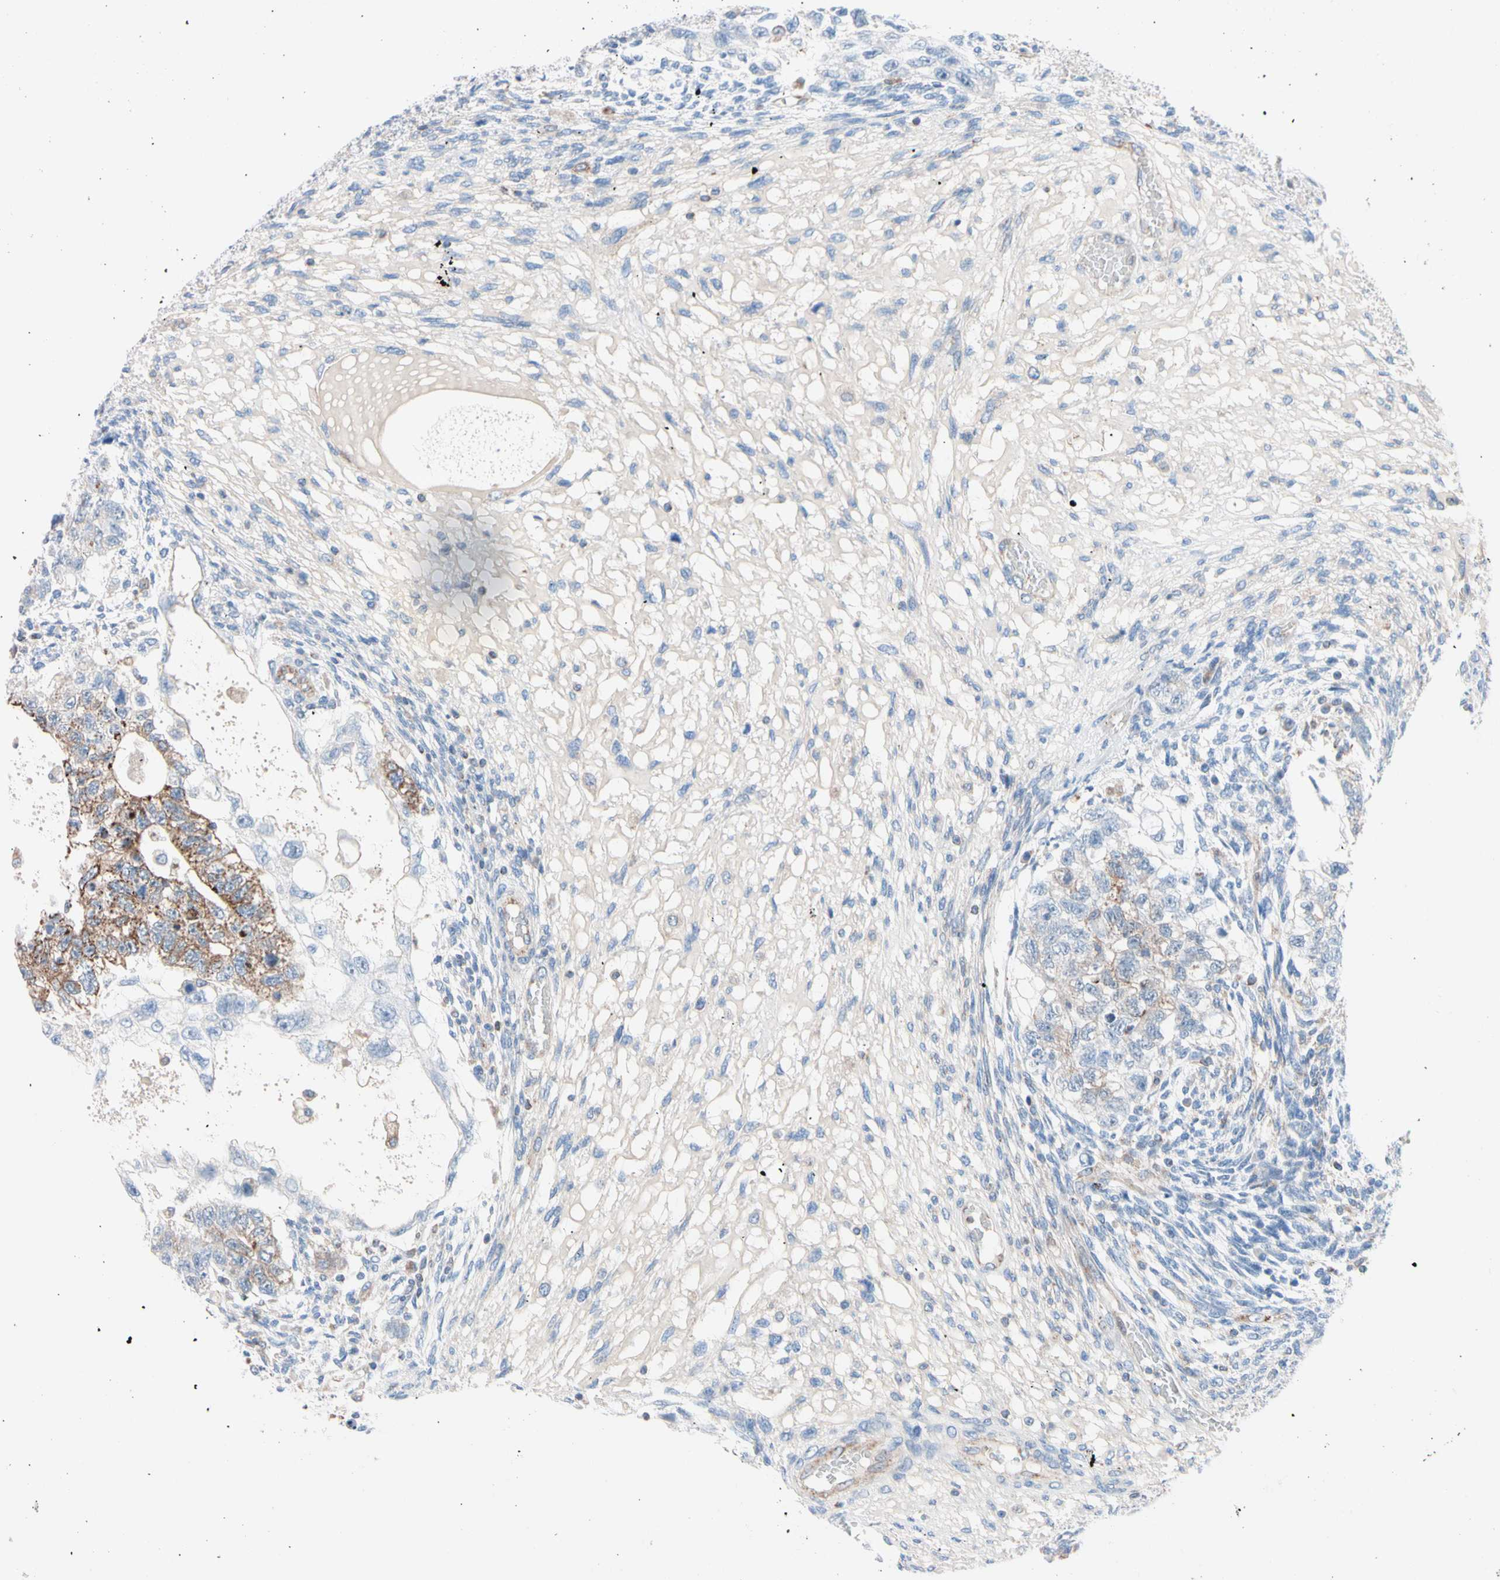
{"staining": {"intensity": "moderate", "quantity": "25%-75%", "location": "cytoplasmic/membranous"}, "tissue": "testis cancer", "cell_type": "Tumor cells", "image_type": "cancer", "snomed": [{"axis": "morphology", "description": "Normal tissue, NOS"}, {"axis": "morphology", "description": "Carcinoma, Embryonal, NOS"}, {"axis": "topography", "description": "Testis"}], "caption": "IHC of embryonal carcinoma (testis) shows medium levels of moderate cytoplasmic/membranous expression in about 25%-75% of tumor cells.", "gene": "HK1", "patient": {"sex": "male", "age": 36}}